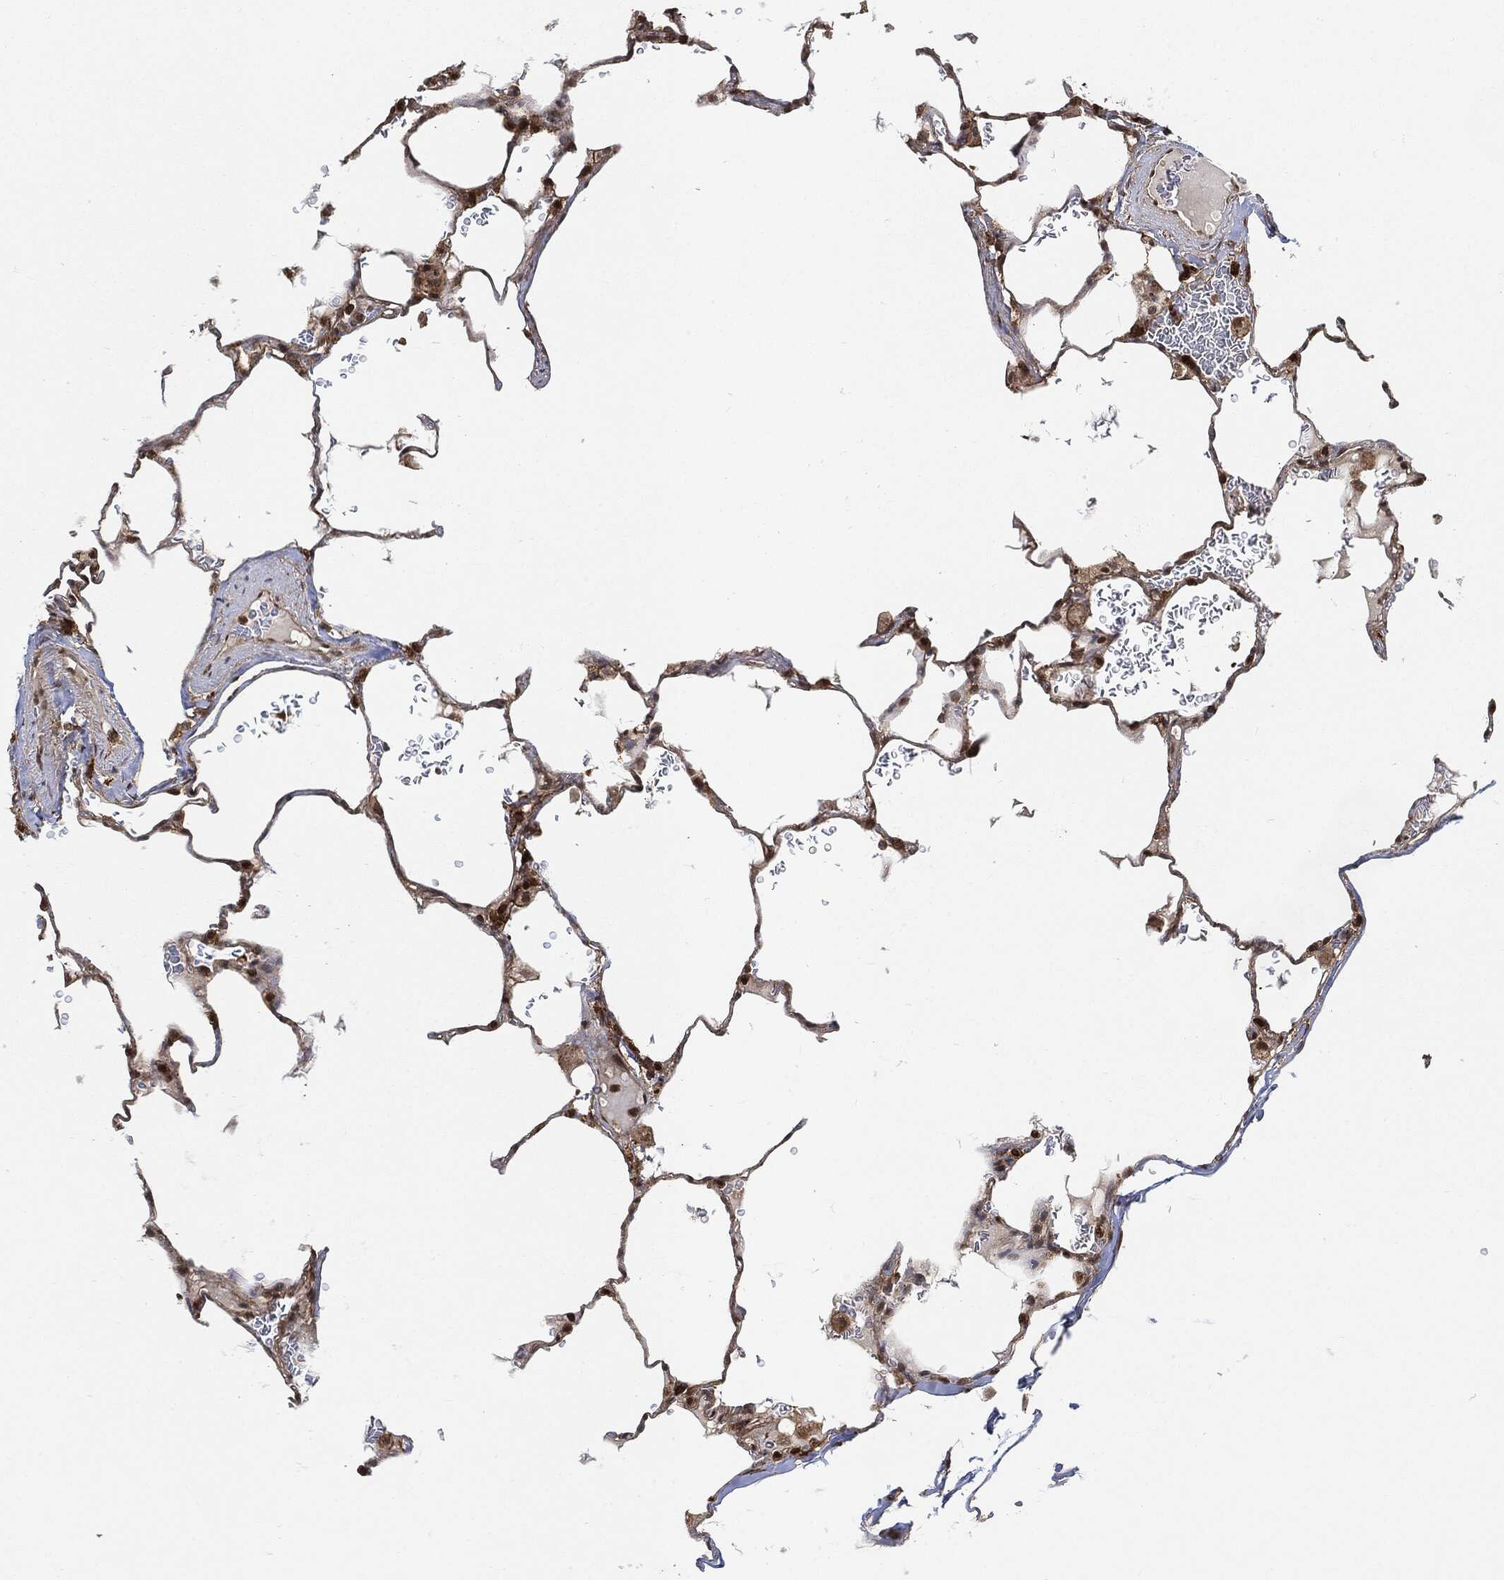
{"staining": {"intensity": "weak", "quantity": "25%-75%", "location": "cytoplasmic/membranous,nuclear"}, "tissue": "lung", "cell_type": "Alveolar cells", "image_type": "normal", "snomed": [{"axis": "morphology", "description": "Normal tissue, NOS"}, {"axis": "morphology", "description": "Adenocarcinoma, metastatic, NOS"}, {"axis": "topography", "description": "Lung"}], "caption": "There is low levels of weak cytoplasmic/membranous,nuclear staining in alveolar cells of normal lung, as demonstrated by immunohistochemical staining (brown color).", "gene": "CUTA", "patient": {"sex": "male", "age": 45}}